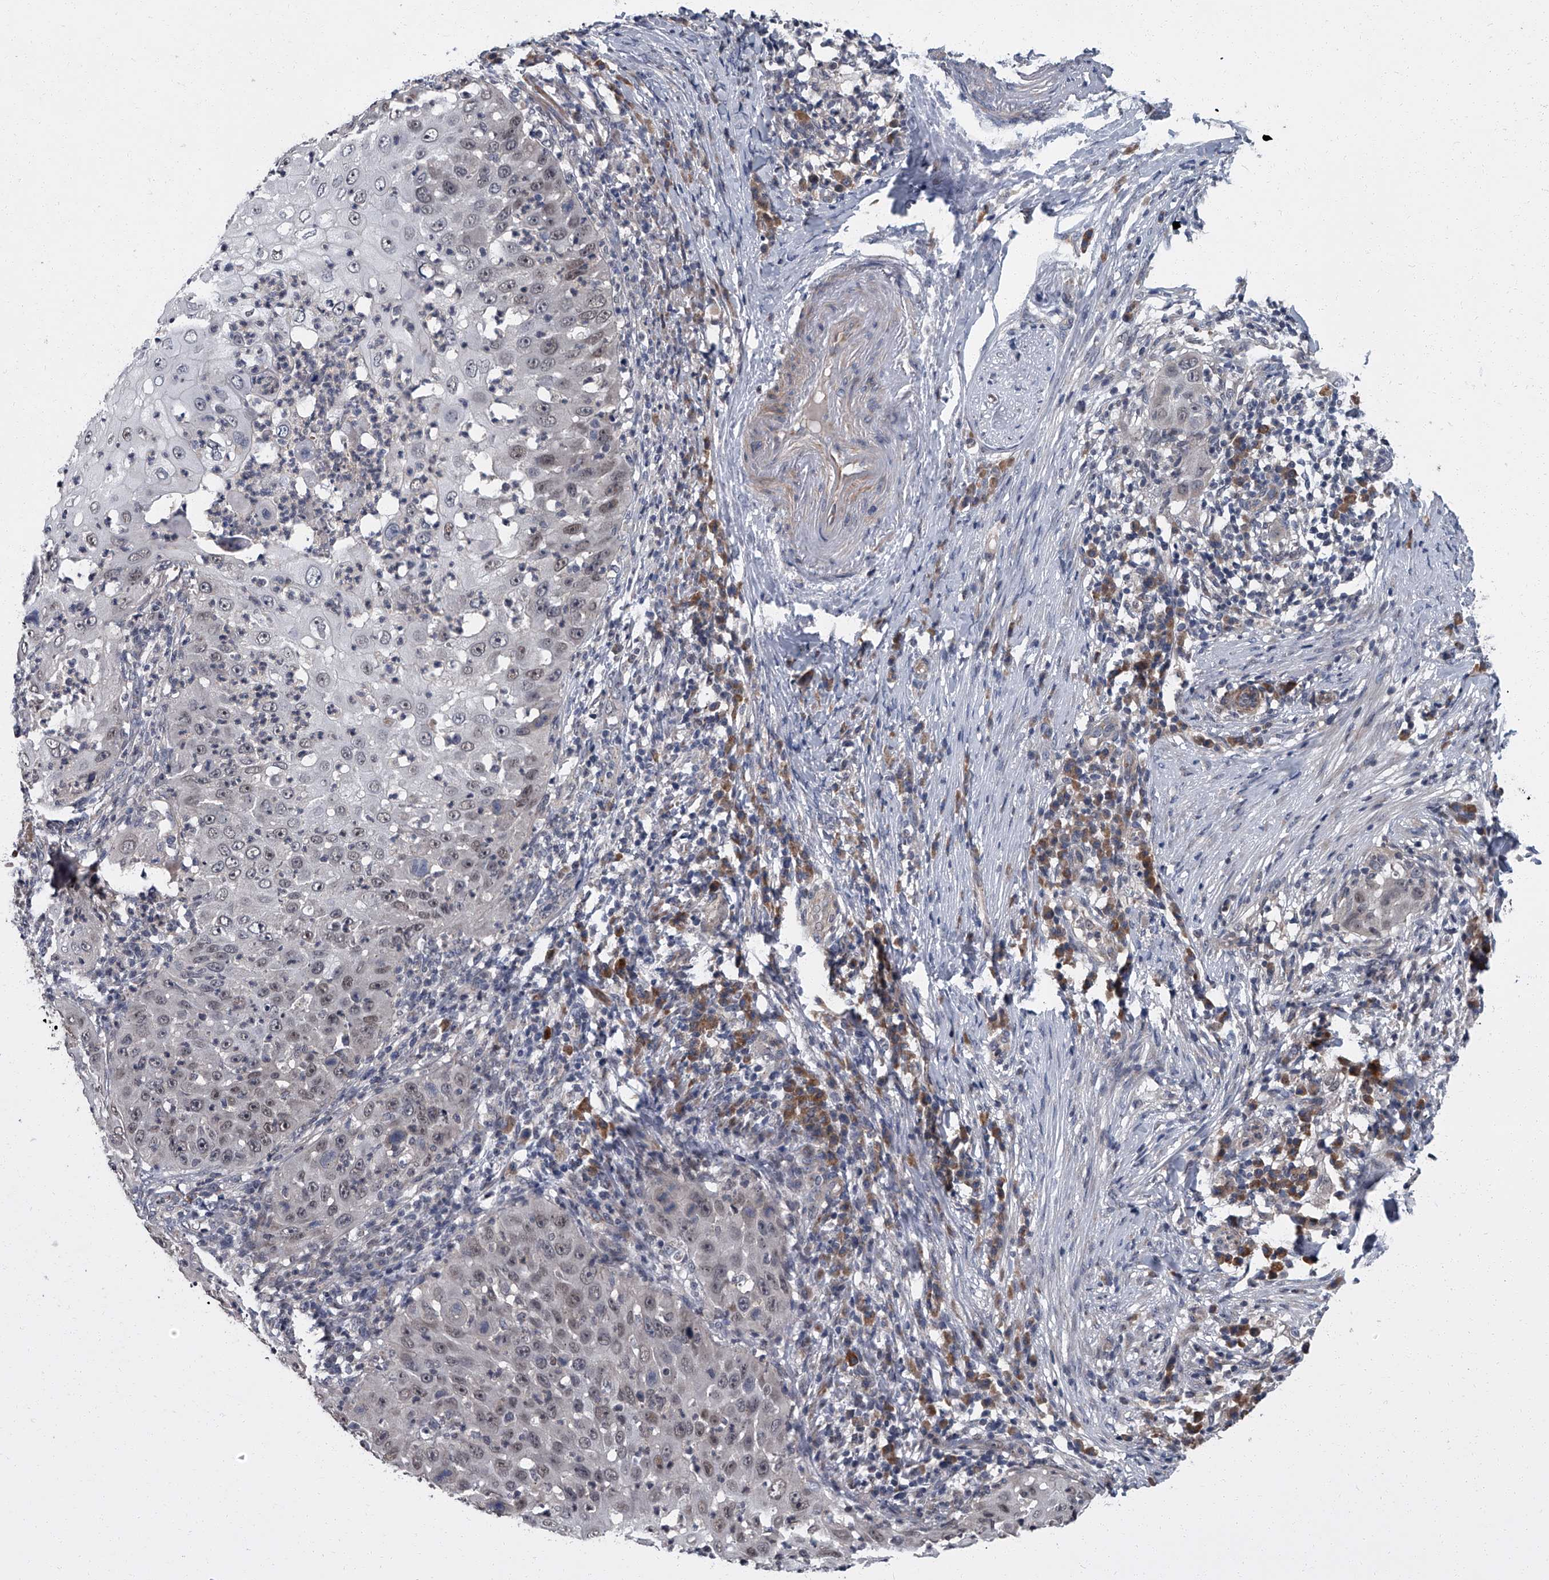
{"staining": {"intensity": "weak", "quantity": "25%-75%", "location": "nuclear"}, "tissue": "skin cancer", "cell_type": "Tumor cells", "image_type": "cancer", "snomed": [{"axis": "morphology", "description": "Squamous cell carcinoma, NOS"}, {"axis": "topography", "description": "Skin"}], "caption": "Protein staining of skin squamous cell carcinoma tissue displays weak nuclear positivity in approximately 25%-75% of tumor cells.", "gene": "ZNF274", "patient": {"sex": "female", "age": 44}}